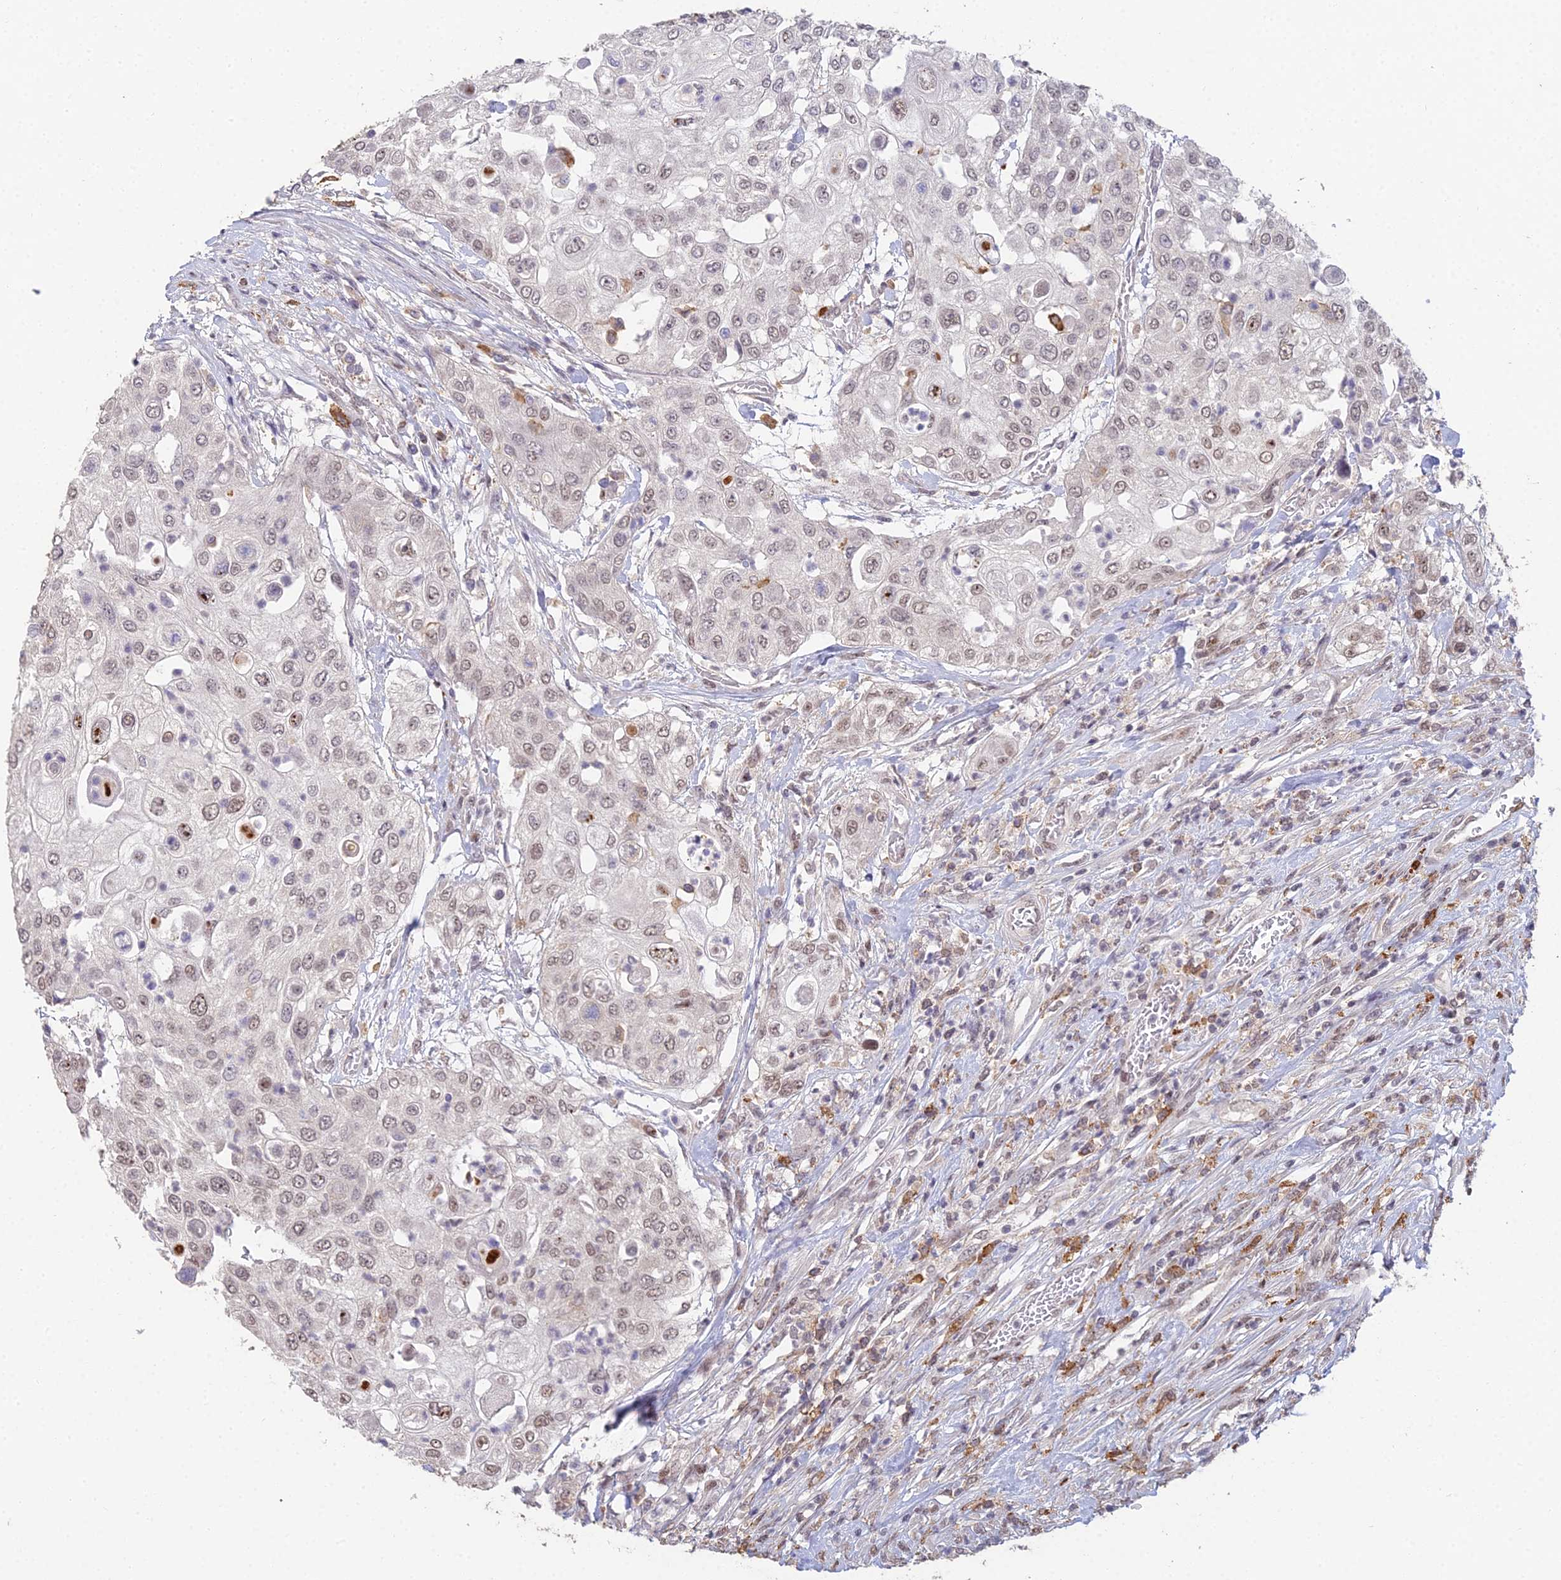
{"staining": {"intensity": "weak", "quantity": "25%-75%", "location": "nuclear"}, "tissue": "urothelial cancer", "cell_type": "Tumor cells", "image_type": "cancer", "snomed": [{"axis": "morphology", "description": "Urothelial carcinoma, High grade"}, {"axis": "topography", "description": "Urinary bladder"}], "caption": "The photomicrograph shows immunohistochemical staining of urothelial cancer. There is weak nuclear expression is seen in about 25%-75% of tumor cells.", "gene": "ABHD17A", "patient": {"sex": "female", "age": 79}}